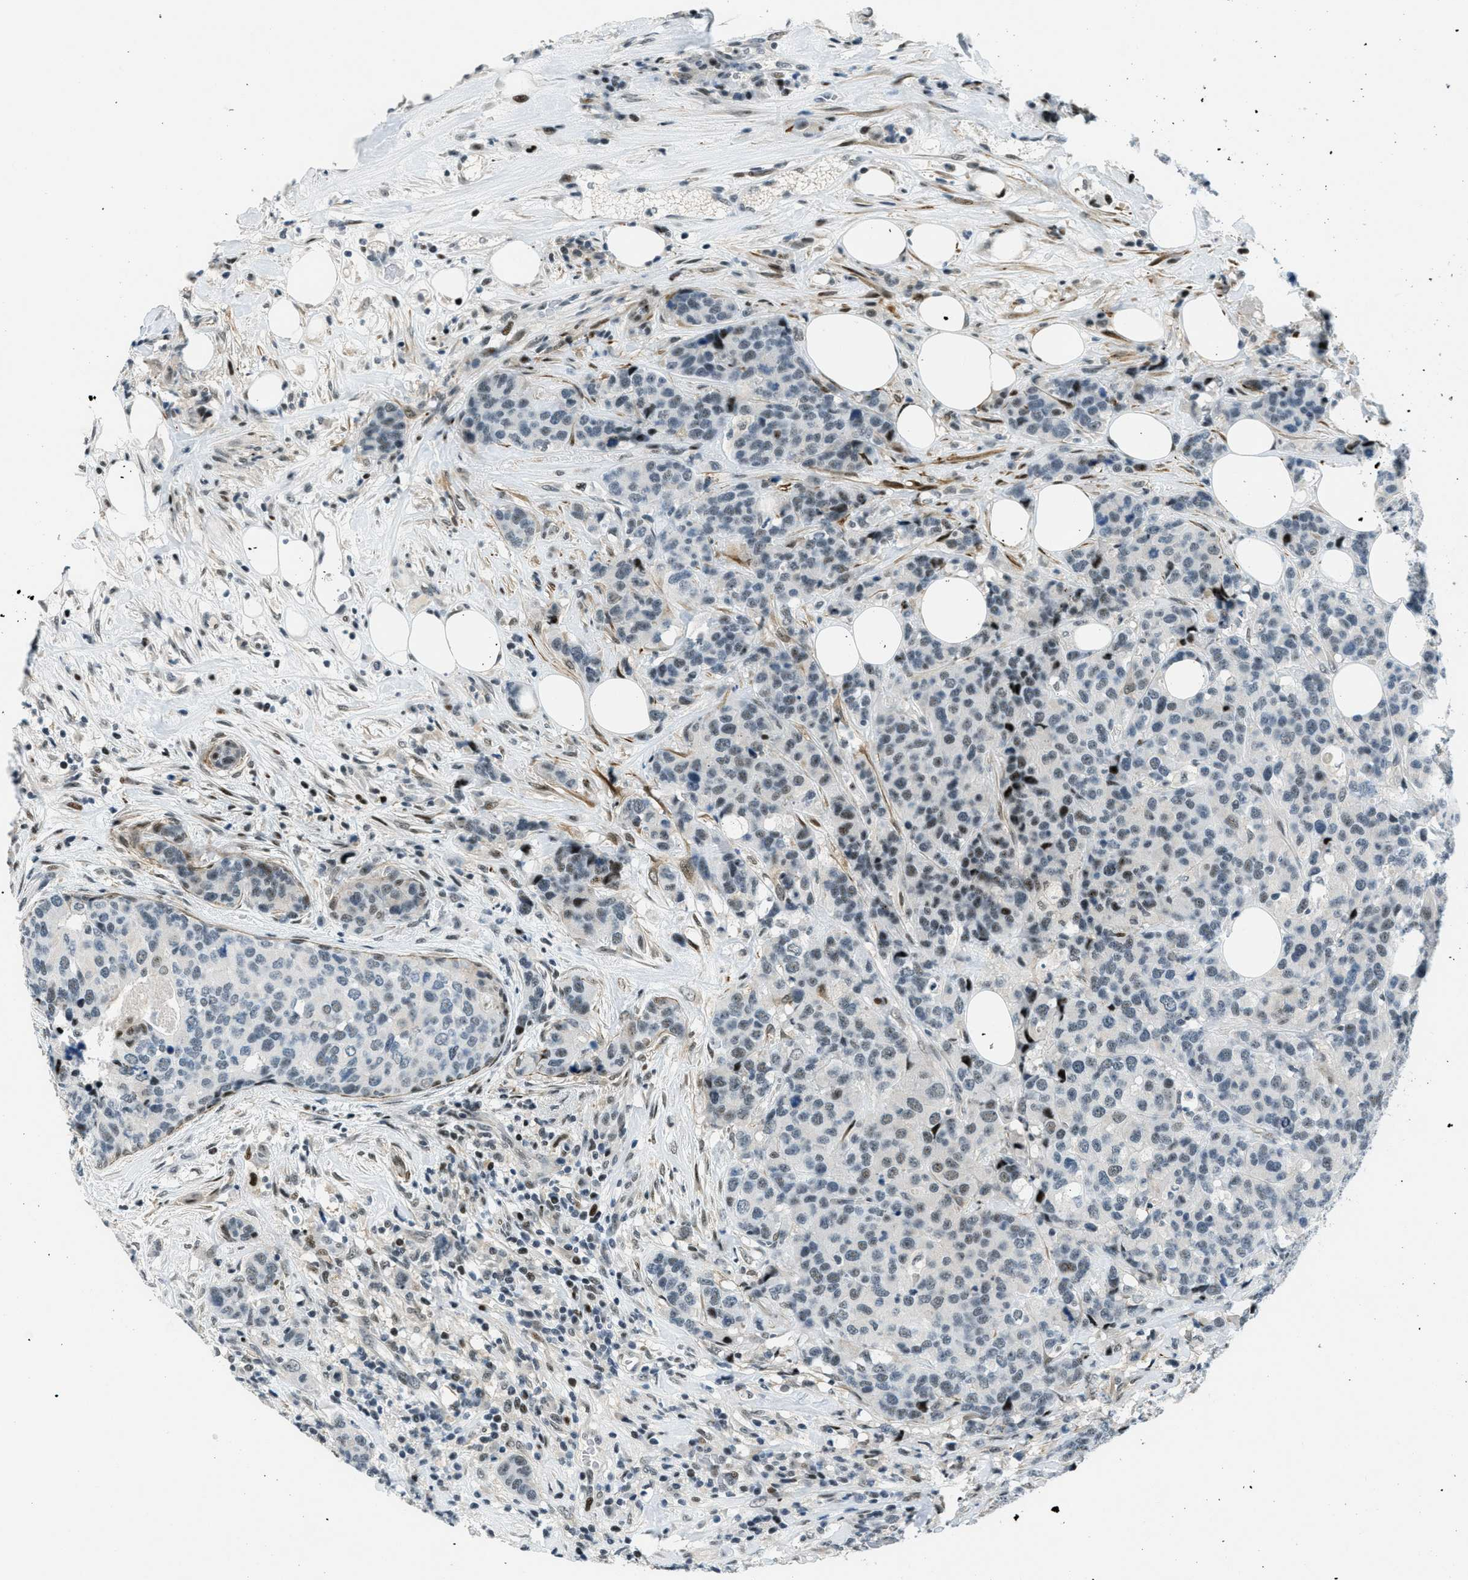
{"staining": {"intensity": "weak", "quantity": "<25%", "location": "nuclear"}, "tissue": "breast cancer", "cell_type": "Tumor cells", "image_type": "cancer", "snomed": [{"axis": "morphology", "description": "Lobular carcinoma"}, {"axis": "topography", "description": "Breast"}], "caption": "Tumor cells are negative for protein expression in human breast lobular carcinoma. (Stains: DAB (3,3'-diaminobenzidine) immunohistochemistry with hematoxylin counter stain, Microscopy: brightfield microscopy at high magnification).", "gene": "ZDHHC23", "patient": {"sex": "female", "age": 59}}